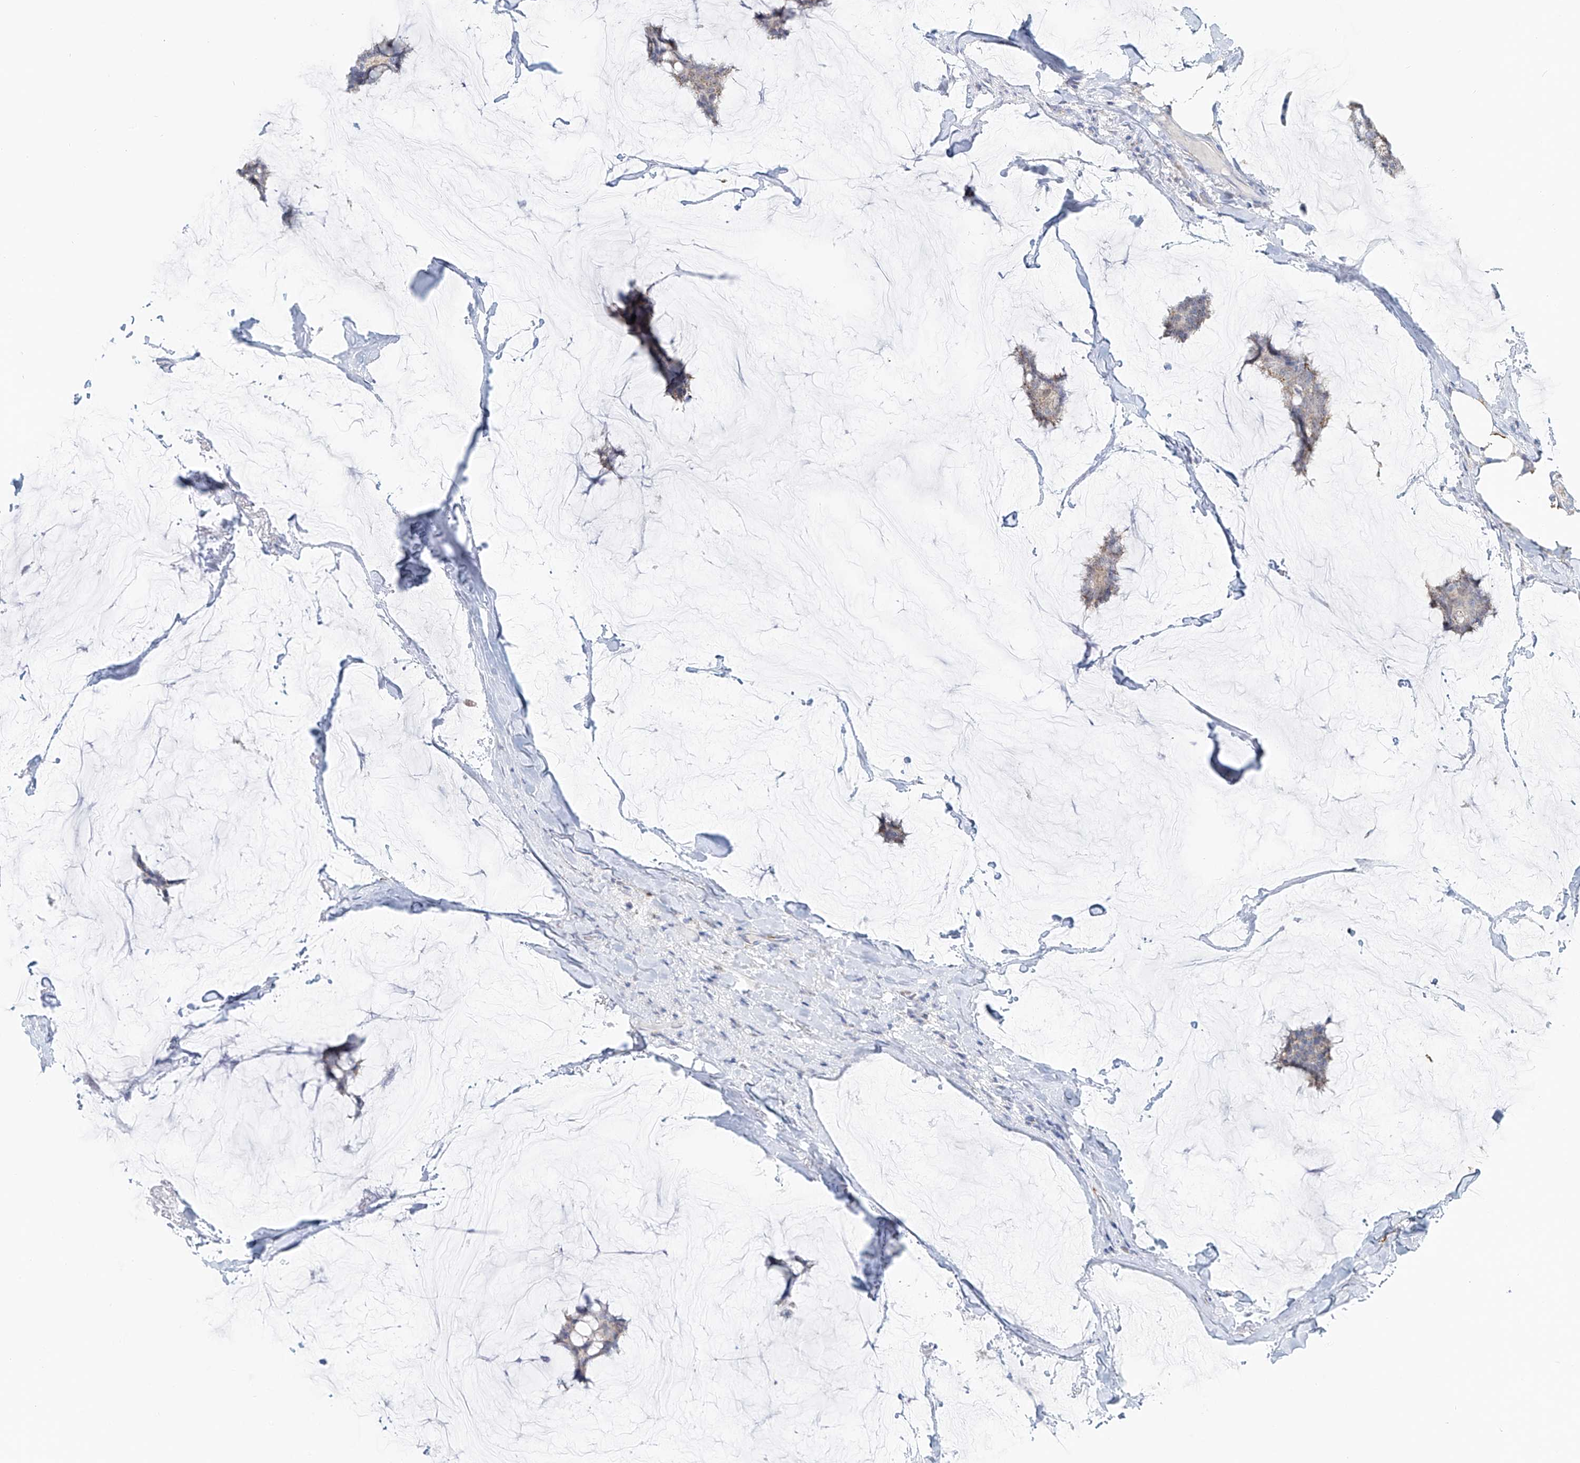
{"staining": {"intensity": "negative", "quantity": "none", "location": "none"}, "tissue": "breast cancer", "cell_type": "Tumor cells", "image_type": "cancer", "snomed": [{"axis": "morphology", "description": "Duct carcinoma"}, {"axis": "topography", "description": "Breast"}], "caption": "The image displays no staining of tumor cells in breast invasive ductal carcinoma.", "gene": "PTPRA", "patient": {"sex": "female", "age": 93}}